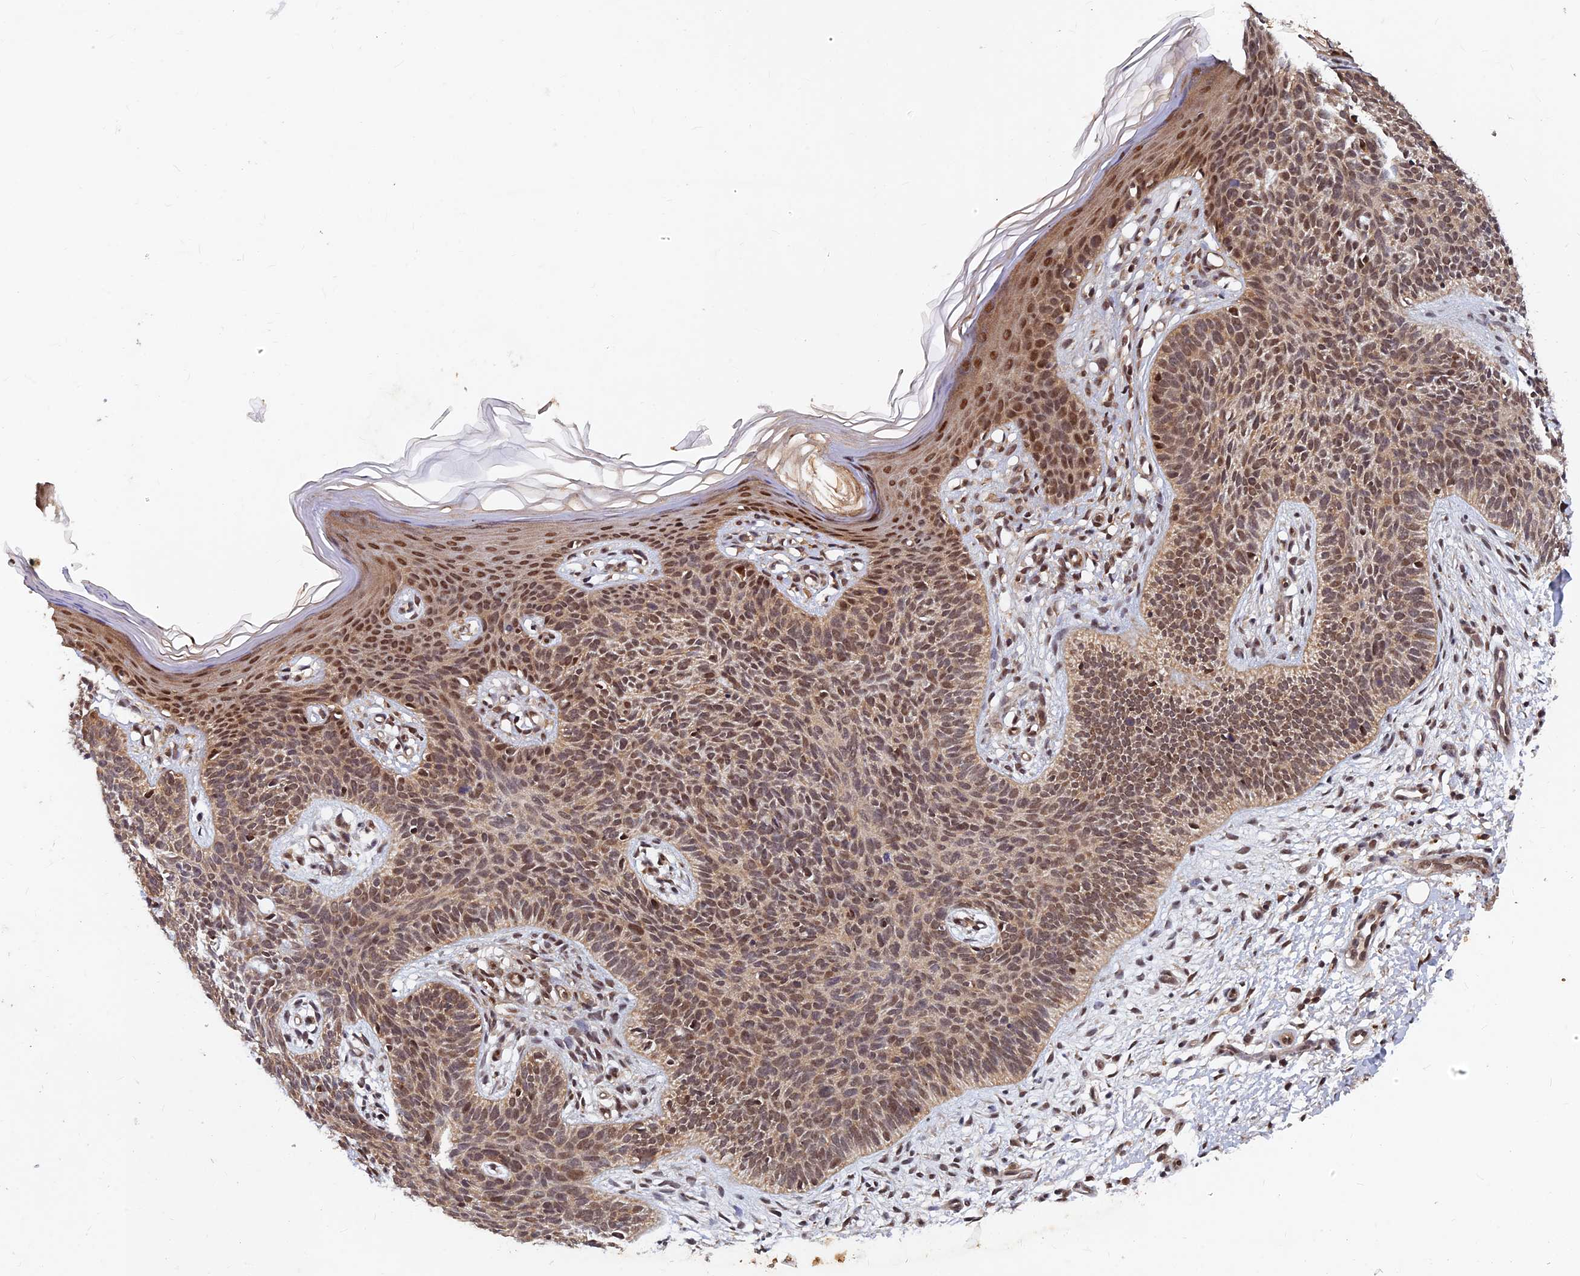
{"staining": {"intensity": "moderate", "quantity": ">75%", "location": "cytoplasmic/membranous,nuclear"}, "tissue": "skin cancer", "cell_type": "Tumor cells", "image_type": "cancer", "snomed": [{"axis": "morphology", "description": "Basal cell carcinoma"}, {"axis": "topography", "description": "Skin"}], "caption": "This photomicrograph exhibits immunohistochemistry staining of human skin cancer, with medium moderate cytoplasmic/membranous and nuclear expression in approximately >75% of tumor cells.", "gene": "FAM53C", "patient": {"sex": "female", "age": 66}}